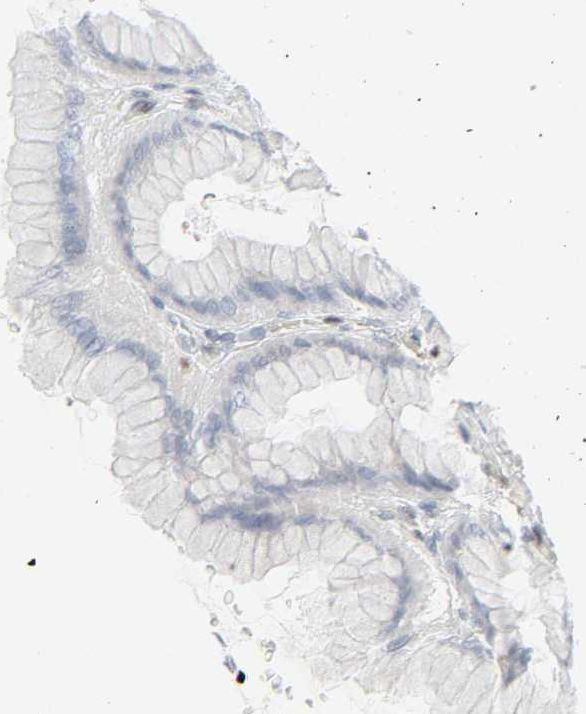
{"staining": {"intensity": "weak", "quantity": "<25%", "location": "cytoplasmic/membranous"}, "tissue": "stomach", "cell_type": "Glandular cells", "image_type": "normal", "snomed": [{"axis": "morphology", "description": "Normal tissue, NOS"}, {"axis": "topography", "description": "Stomach, upper"}], "caption": "This is an immunohistochemistry photomicrograph of benign stomach. There is no expression in glandular cells.", "gene": "ZBTB16", "patient": {"sex": "female", "age": 56}}